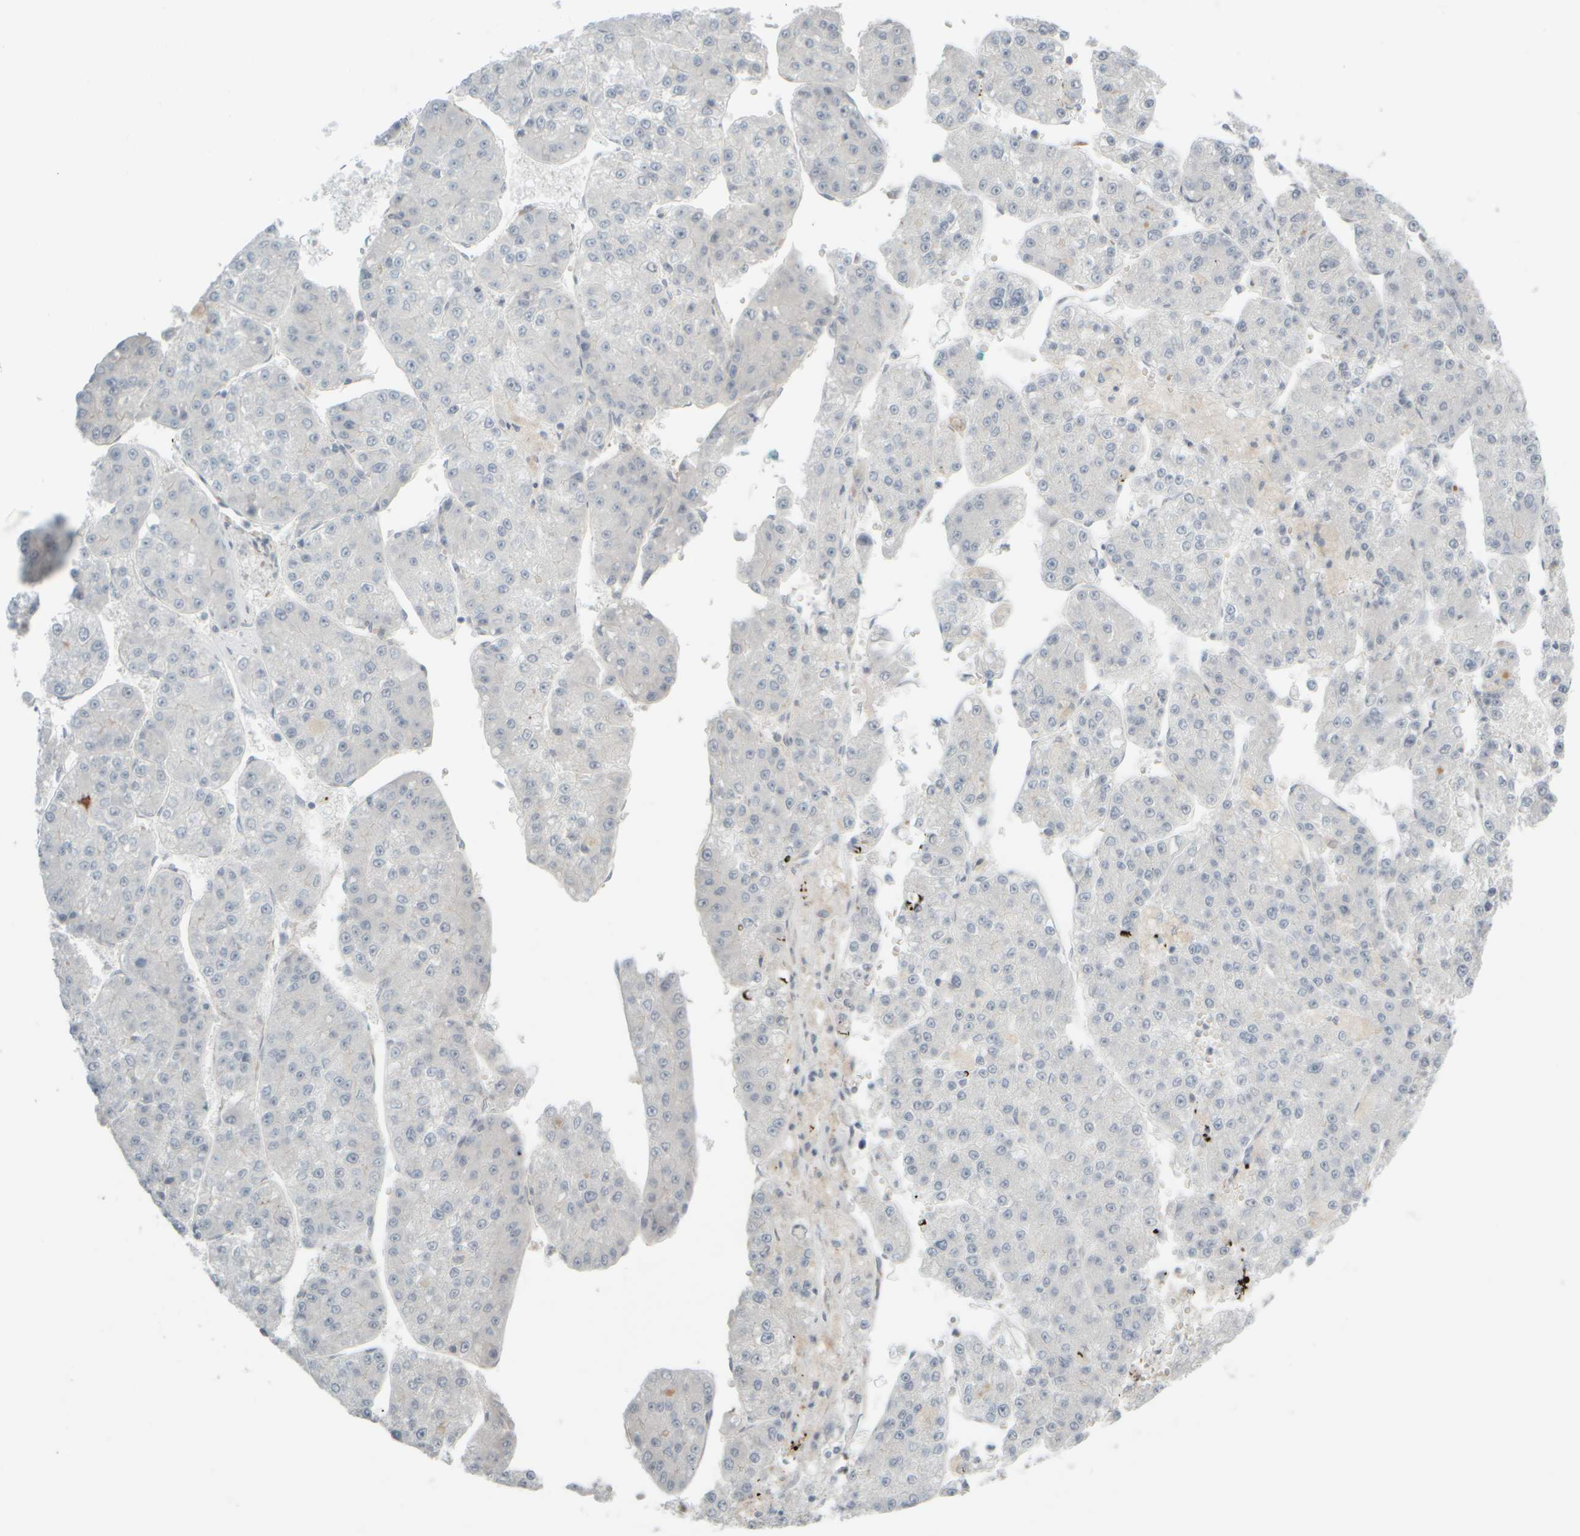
{"staining": {"intensity": "negative", "quantity": "none", "location": "none"}, "tissue": "liver cancer", "cell_type": "Tumor cells", "image_type": "cancer", "snomed": [{"axis": "morphology", "description": "Carcinoma, Hepatocellular, NOS"}, {"axis": "topography", "description": "Liver"}], "caption": "Hepatocellular carcinoma (liver) was stained to show a protein in brown. There is no significant expression in tumor cells. (DAB (3,3'-diaminobenzidine) immunohistochemistry (IHC) with hematoxylin counter stain).", "gene": "HGS", "patient": {"sex": "female", "age": 73}}